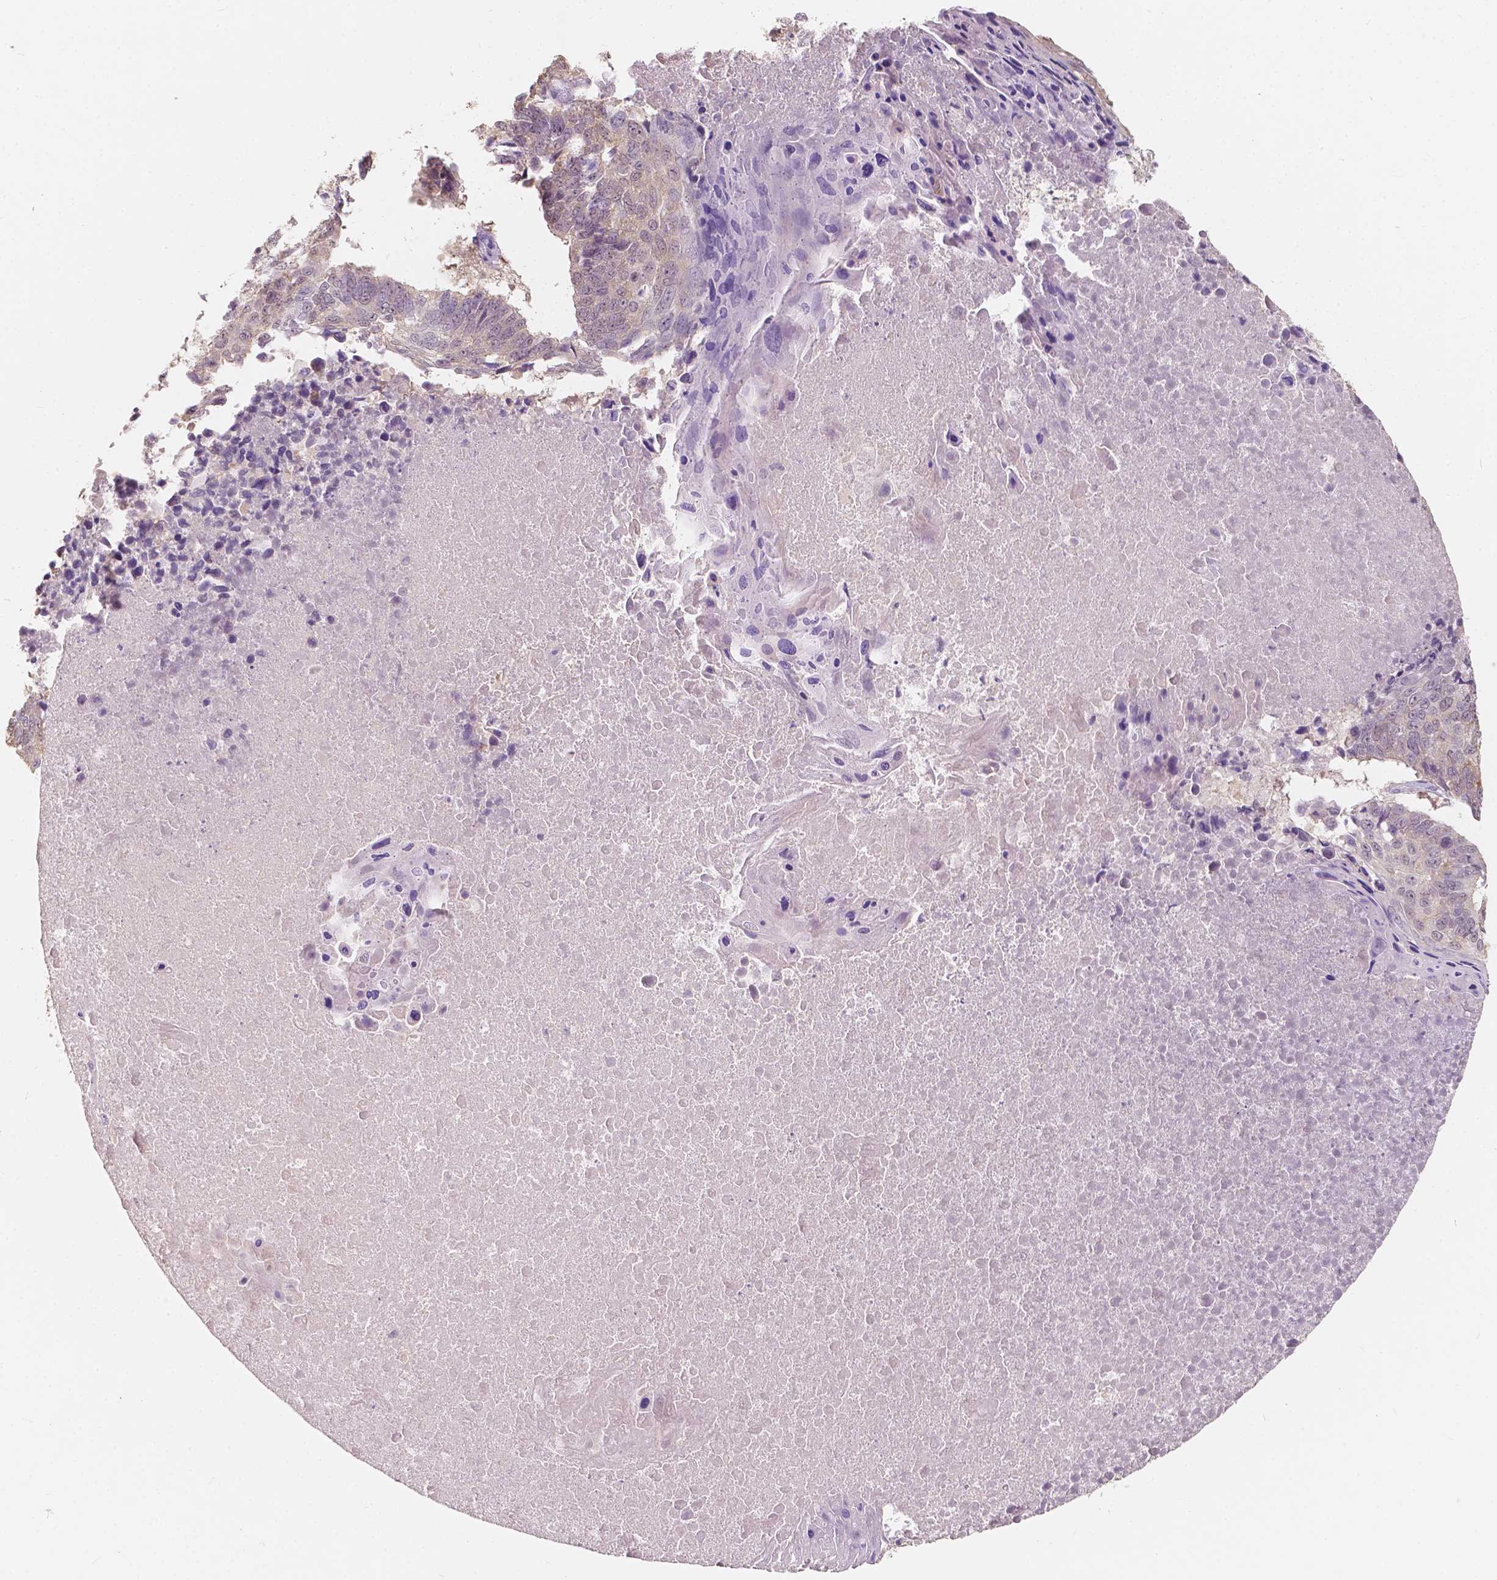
{"staining": {"intensity": "negative", "quantity": "none", "location": "none"}, "tissue": "lung cancer", "cell_type": "Tumor cells", "image_type": "cancer", "snomed": [{"axis": "morphology", "description": "Squamous cell carcinoma, NOS"}, {"axis": "topography", "description": "Lung"}], "caption": "The micrograph exhibits no staining of tumor cells in lung cancer (squamous cell carcinoma). (IHC, brightfield microscopy, high magnification).", "gene": "SOX15", "patient": {"sex": "male", "age": 73}}